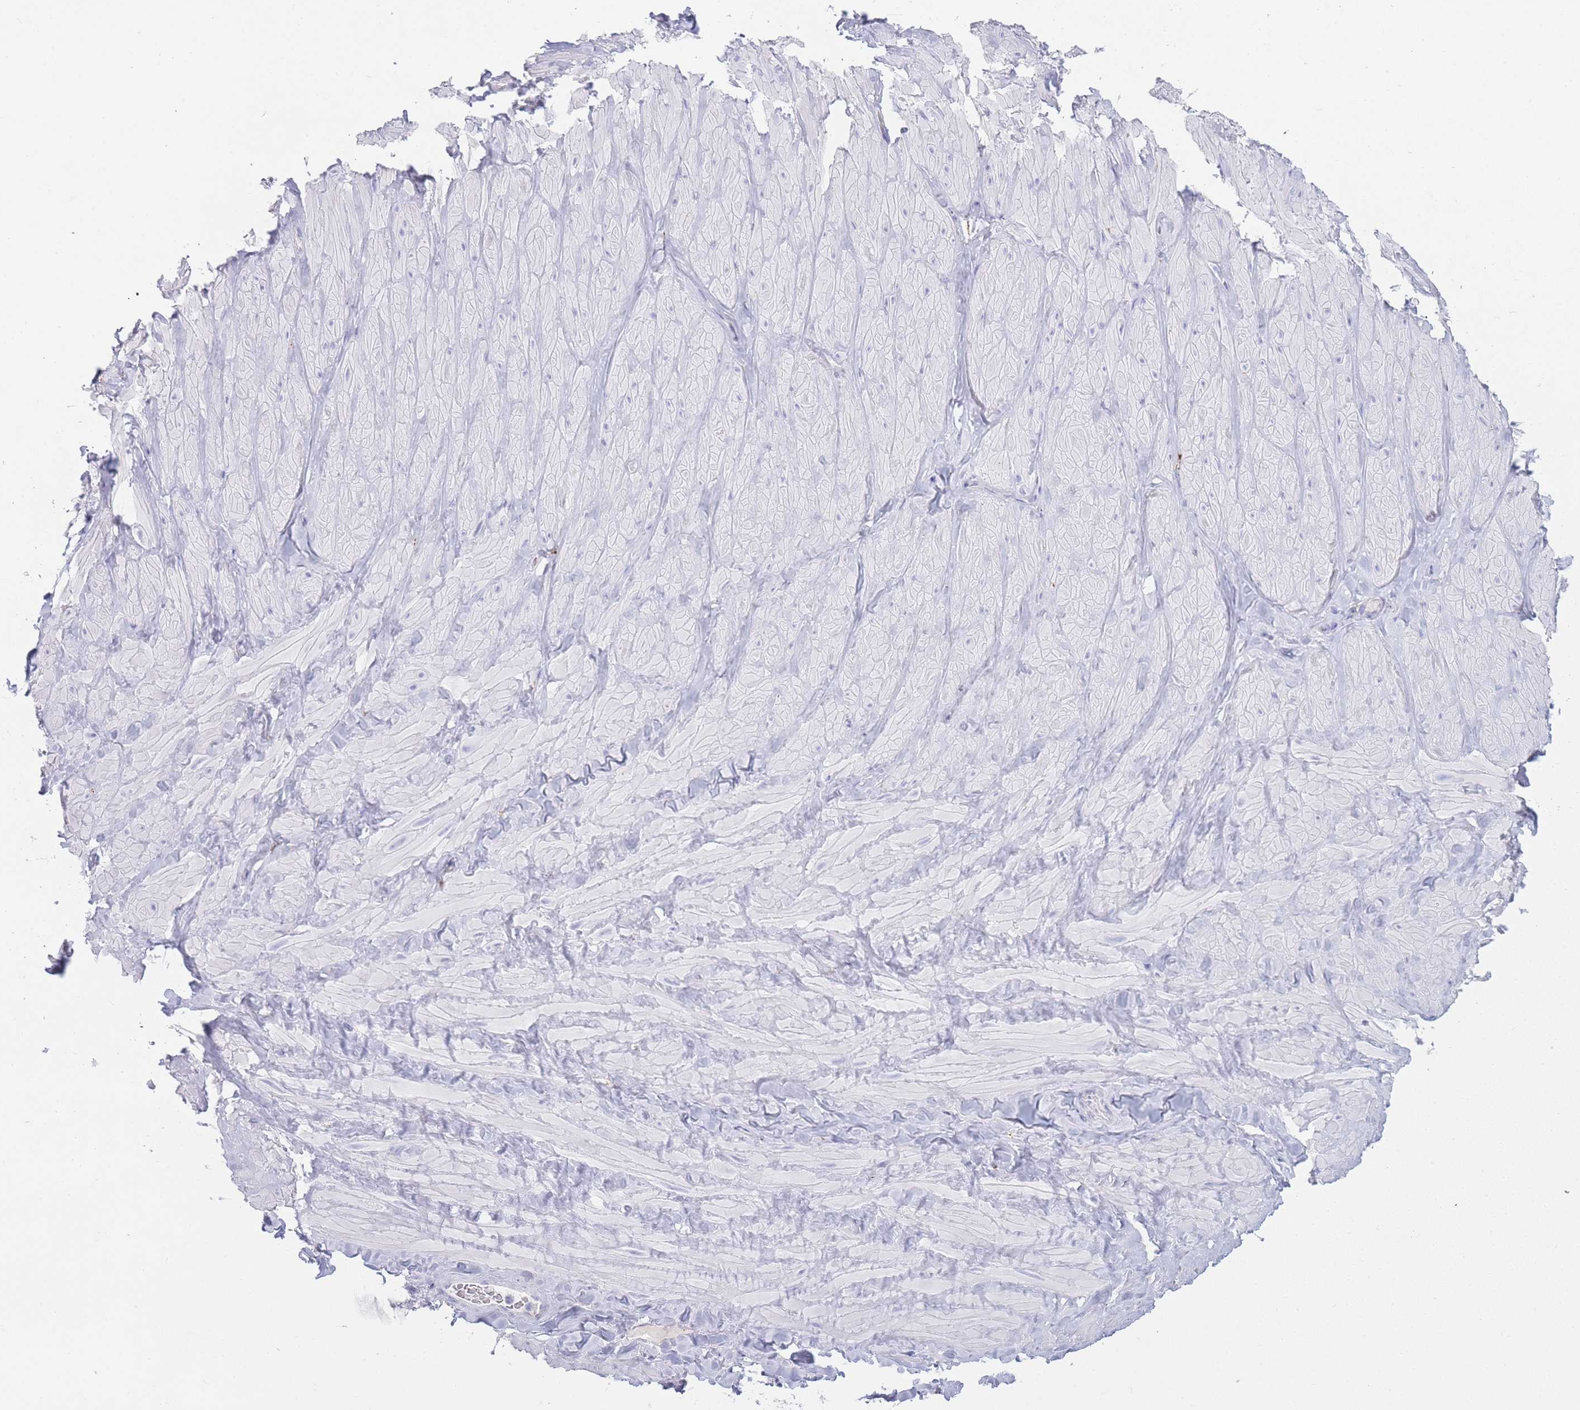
{"staining": {"intensity": "negative", "quantity": "none", "location": "none"}, "tissue": "adipose tissue", "cell_type": "Adipocytes", "image_type": "normal", "snomed": [{"axis": "morphology", "description": "Normal tissue, NOS"}, {"axis": "topography", "description": "Soft tissue"}, {"axis": "topography", "description": "Vascular tissue"}], "caption": "An immunohistochemistry (IHC) histopathology image of normal adipose tissue is shown. There is no staining in adipocytes of adipose tissue. The staining is performed using DAB (3,3'-diaminobenzidine) brown chromogen with nuclei counter-stained in using hematoxylin.", "gene": "GAA", "patient": {"sex": "male", "age": 41}}